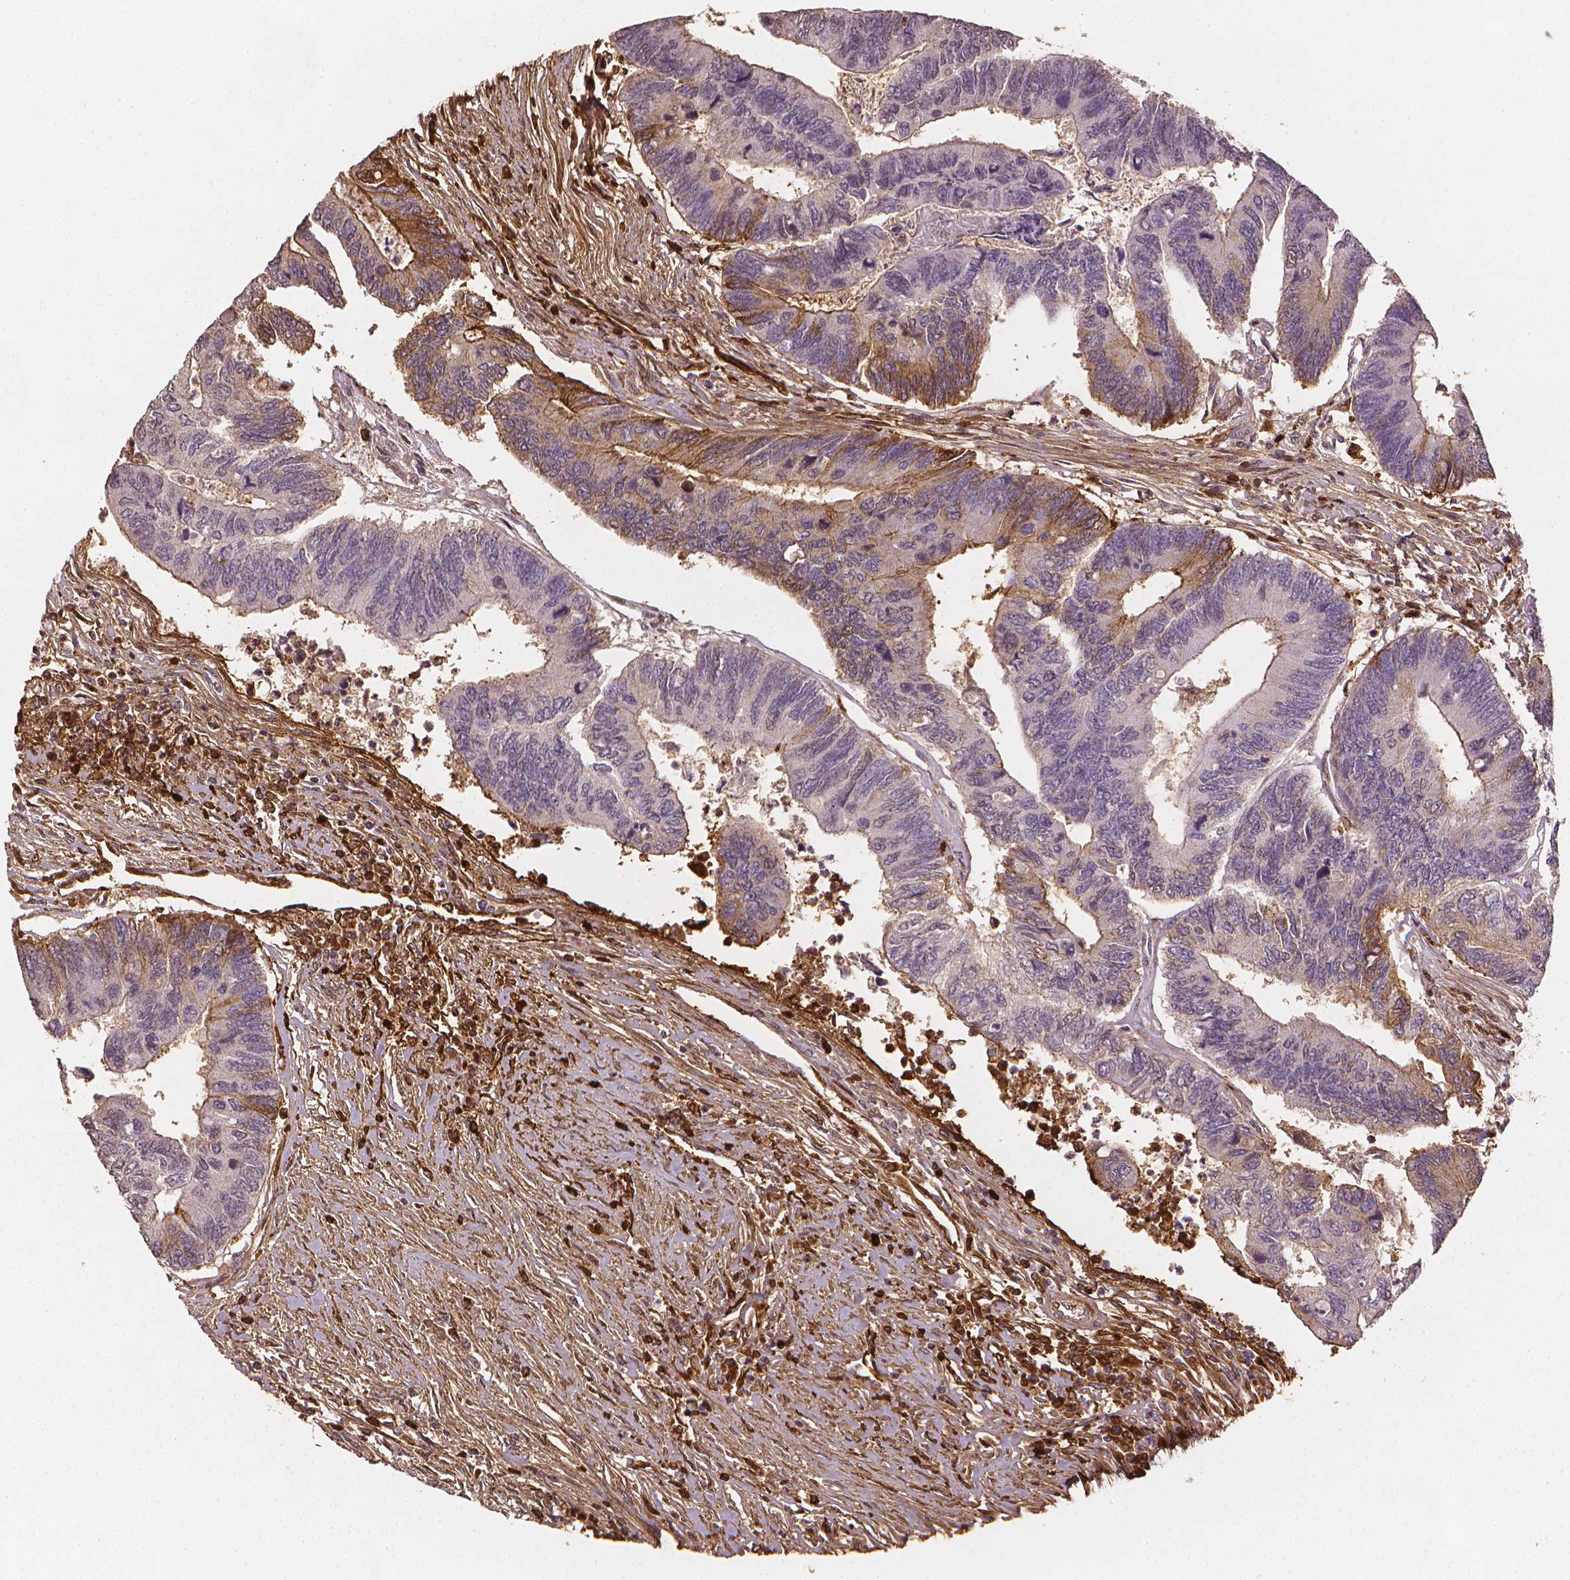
{"staining": {"intensity": "moderate", "quantity": "<25%", "location": "cytoplasmic/membranous"}, "tissue": "colorectal cancer", "cell_type": "Tumor cells", "image_type": "cancer", "snomed": [{"axis": "morphology", "description": "Adenocarcinoma, NOS"}, {"axis": "topography", "description": "Colon"}], "caption": "This histopathology image demonstrates colorectal adenocarcinoma stained with immunohistochemistry (IHC) to label a protein in brown. The cytoplasmic/membranous of tumor cells show moderate positivity for the protein. Nuclei are counter-stained blue.", "gene": "DCN", "patient": {"sex": "female", "age": 67}}